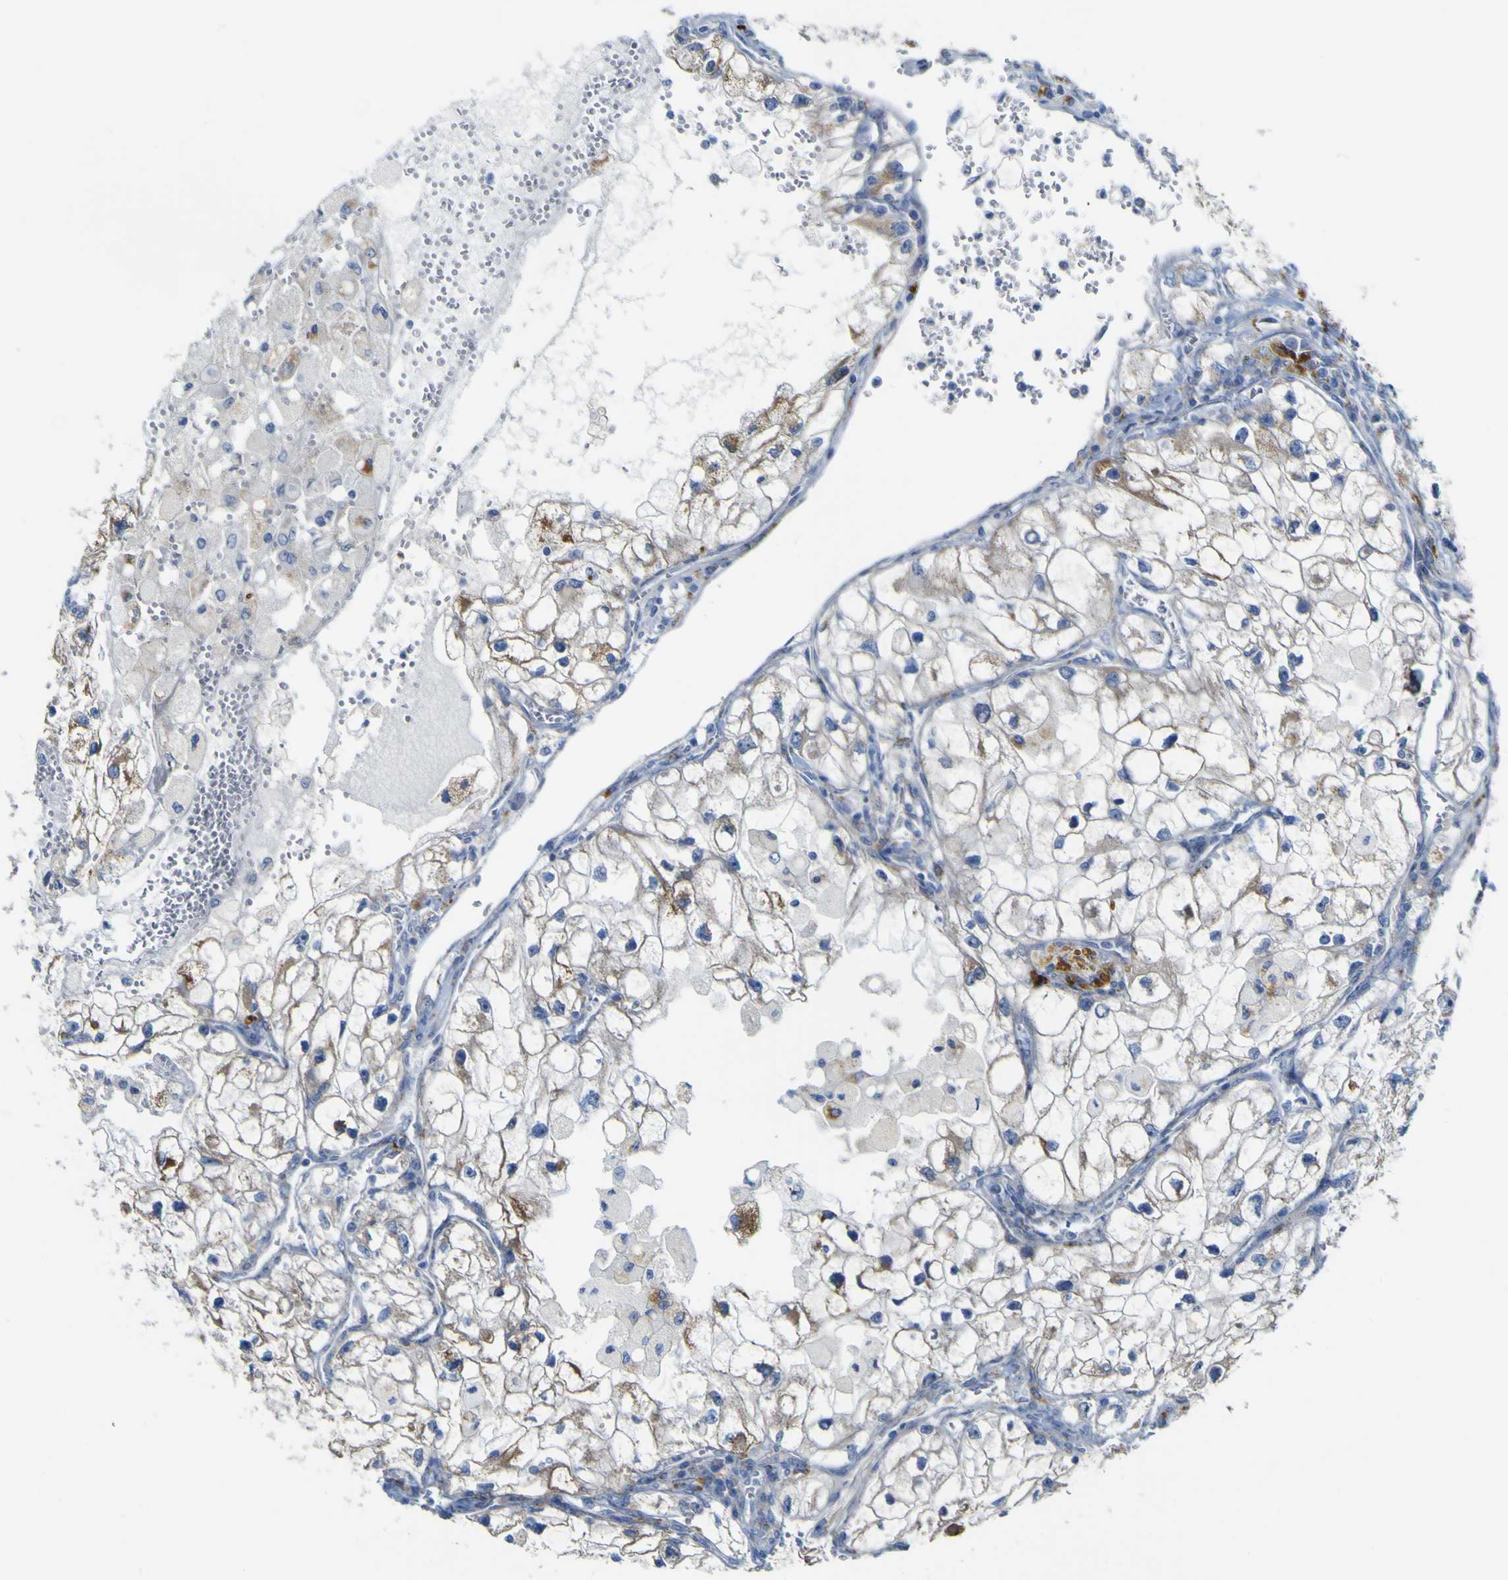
{"staining": {"intensity": "weak", "quantity": "<25%", "location": "cytoplasmic/membranous"}, "tissue": "renal cancer", "cell_type": "Tumor cells", "image_type": "cancer", "snomed": [{"axis": "morphology", "description": "Adenocarcinoma, NOS"}, {"axis": "topography", "description": "Kidney"}], "caption": "This is an IHC micrograph of human renal adenocarcinoma. There is no staining in tumor cells.", "gene": "PTPRF", "patient": {"sex": "female", "age": 70}}